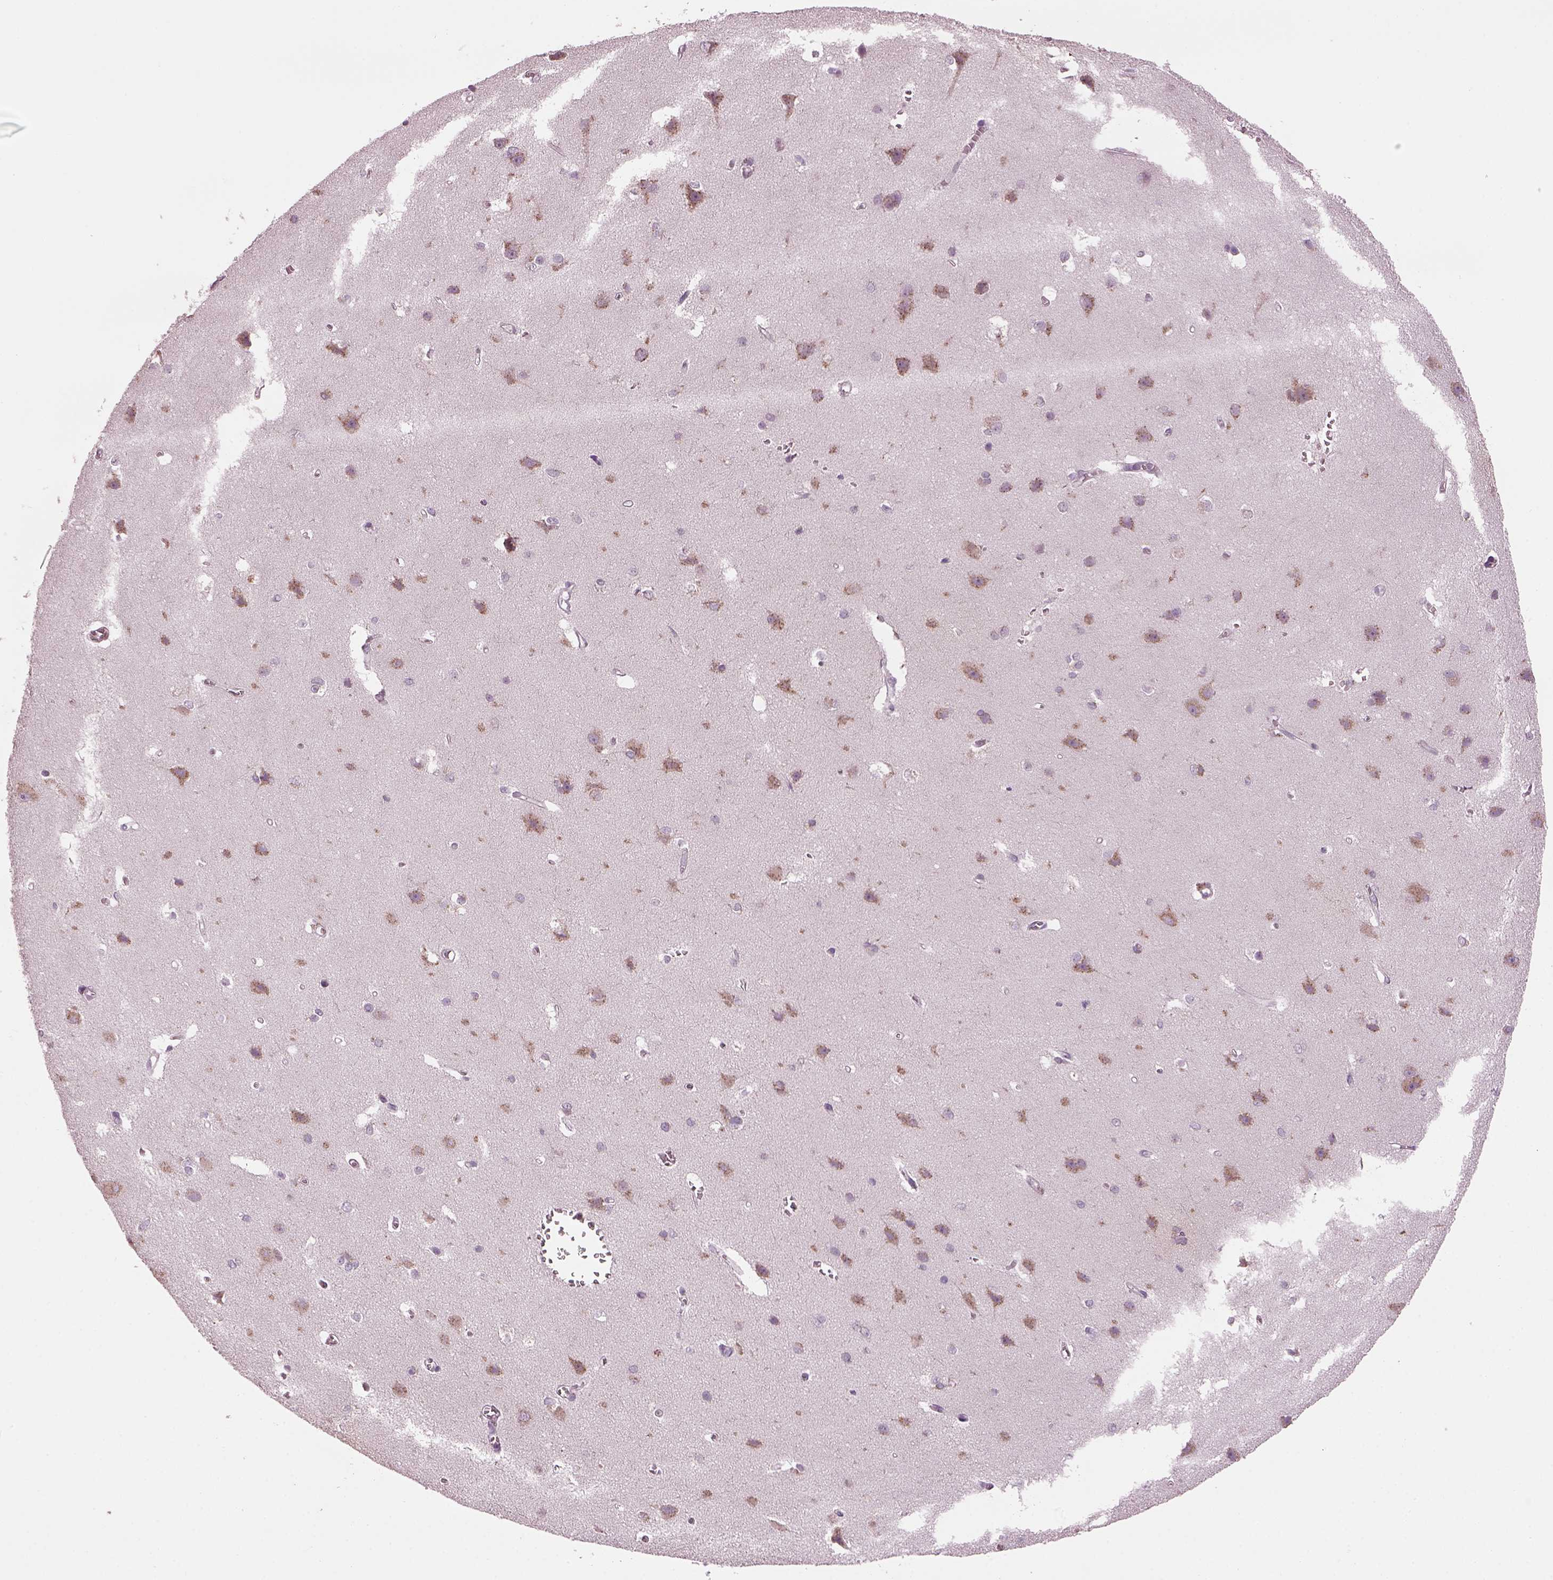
{"staining": {"intensity": "negative", "quantity": "none", "location": "none"}, "tissue": "cerebral cortex", "cell_type": "Endothelial cells", "image_type": "normal", "snomed": [{"axis": "morphology", "description": "Normal tissue, NOS"}, {"axis": "topography", "description": "Cerebral cortex"}], "caption": "Immunohistochemistry micrograph of normal cerebral cortex stained for a protein (brown), which reveals no expression in endothelial cells. (DAB immunohistochemistry with hematoxylin counter stain).", "gene": "TMEM231", "patient": {"sex": "male", "age": 37}}